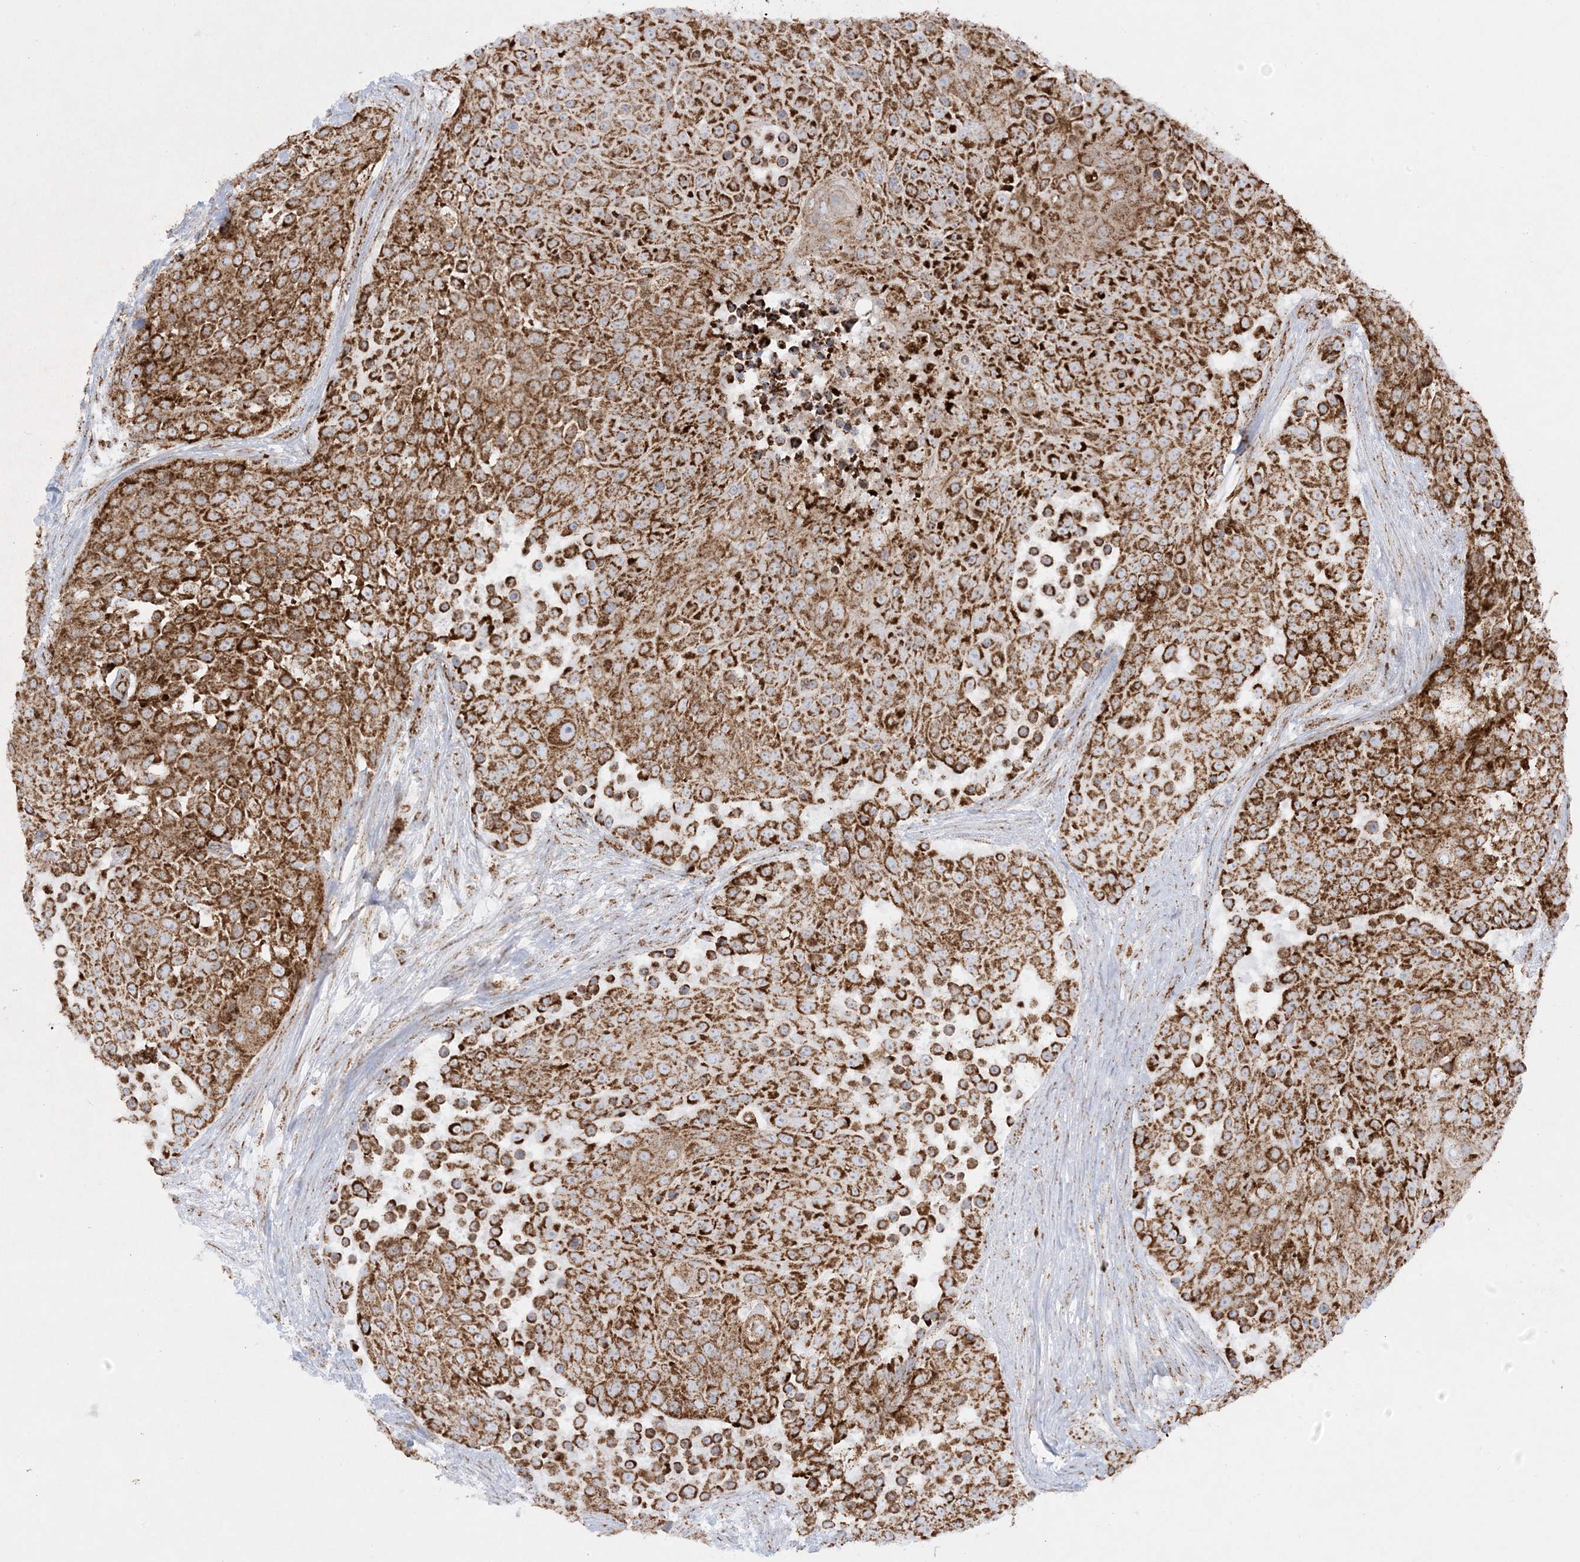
{"staining": {"intensity": "strong", "quantity": ">75%", "location": "cytoplasmic/membranous"}, "tissue": "urothelial cancer", "cell_type": "Tumor cells", "image_type": "cancer", "snomed": [{"axis": "morphology", "description": "Urothelial carcinoma, High grade"}, {"axis": "topography", "description": "Urinary bladder"}], "caption": "The micrograph shows a brown stain indicating the presence of a protein in the cytoplasmic/membranous of tumor cells in urothelial cancer. (Stains: DAB in brown, nuclei in blue, Microscopy: brightfield microscopy at high magnification).", "gene": "MRPS36", "patient": {"sex": "female", "age": 63}}